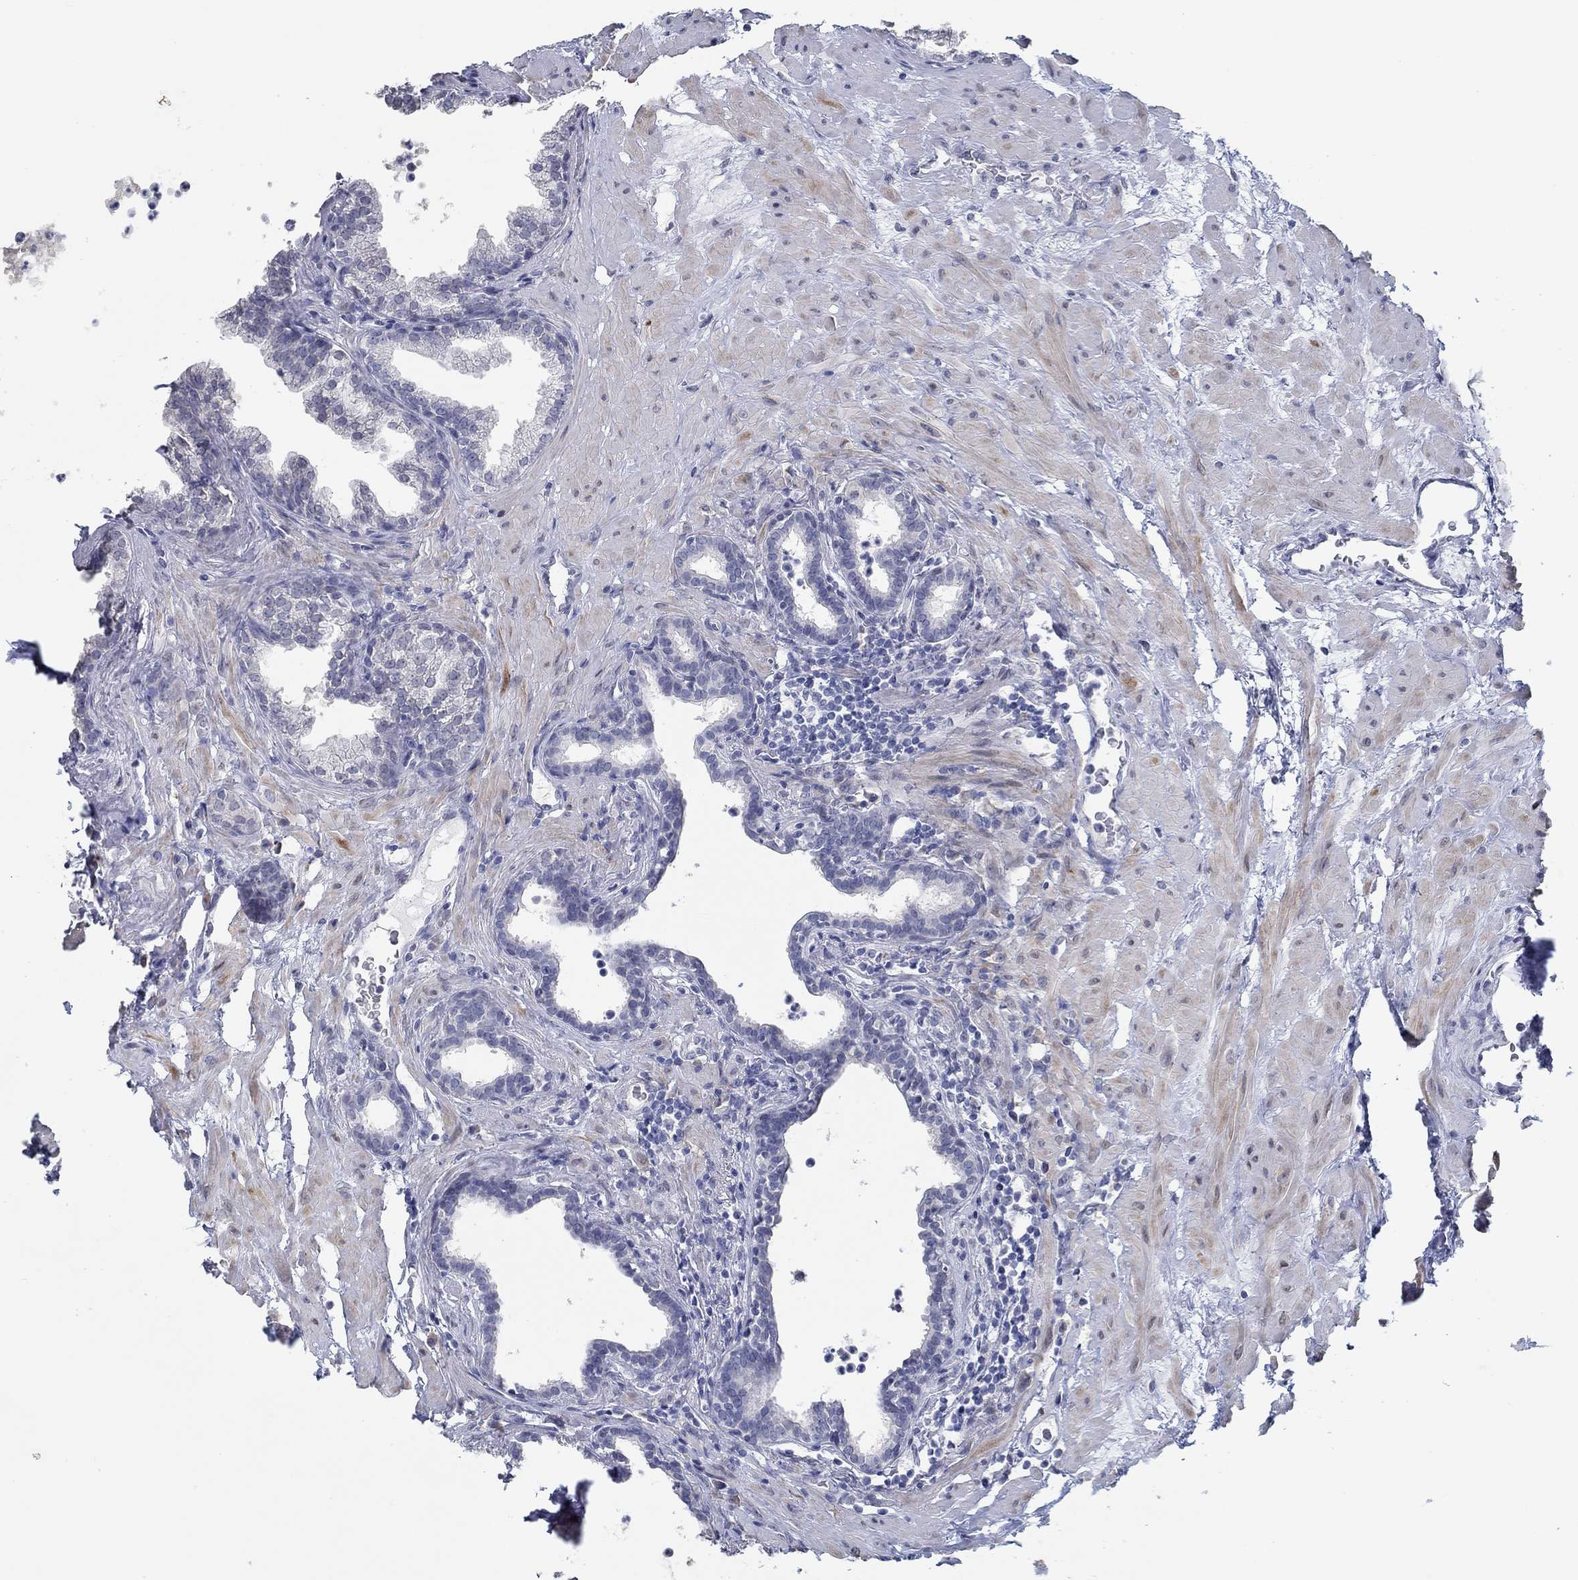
{"staining": {"intensity": "negative", "quantity": "none", "location": "none"}, "tissue": "prostate", "cell_type": "Glandular cells", "image_type": "normal", "snomed": [{"axis": "morphology", "description": "Normal tissue, NOS"}, {"axis": "topography", "description": "Prostate"}], "caption": "This is an IHC micrograph of unremarkable human prostate. There is no expression in glandular cells.", "gene": "NUP155", "patient": {"sex": "male", "age": 37}}